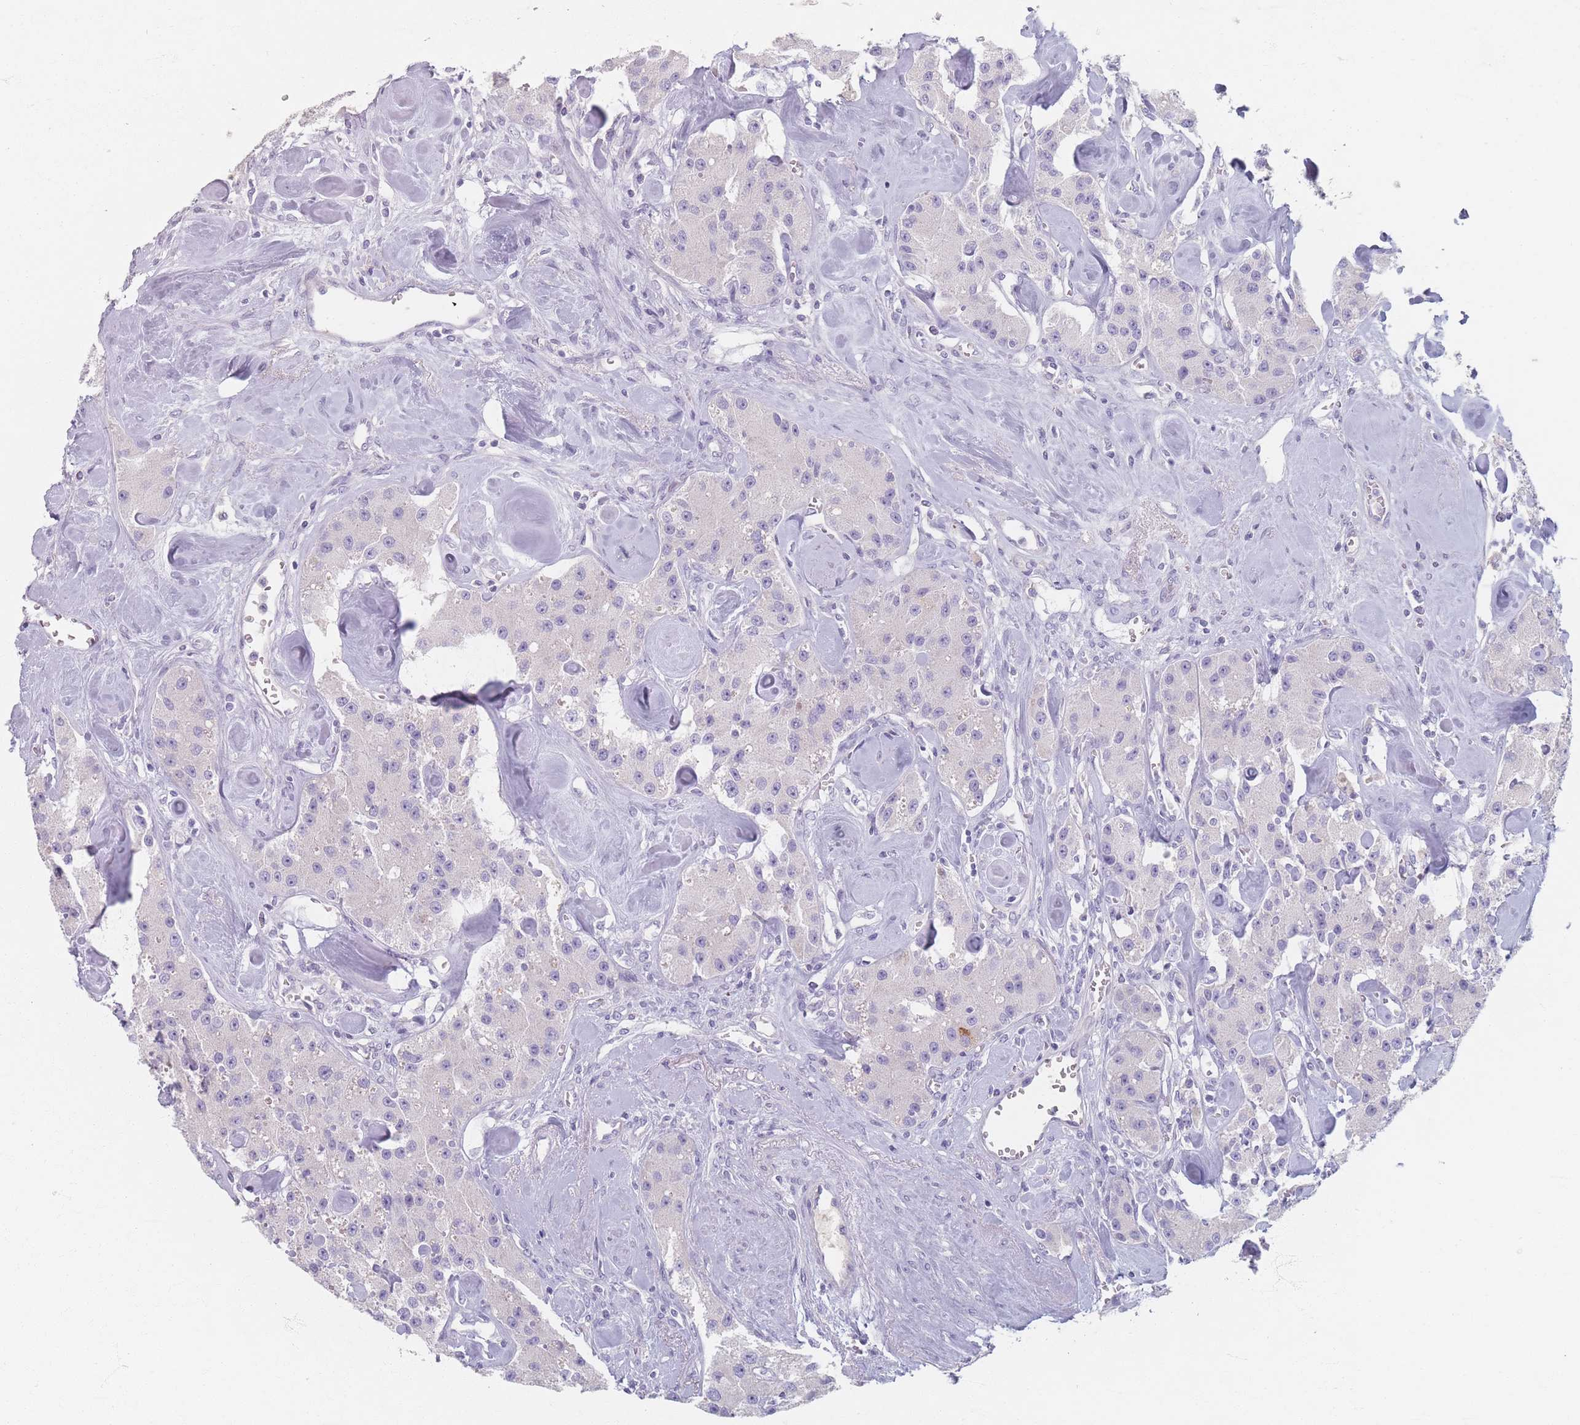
{"staining": {"intensity": "negative", "quantity": "none", "location": "none"}, "tissue": "carcinoid", "cell_type": "Tumor cells", "image_type": "cancer", "snomed": [{"axis": "morphology", "description": "Carcinoid, malignant, NOS"}, {"axis": "topography", "description": "Pancreas"}], "caption": "A high-resolution photomicrograph shows immunohistochemistry (IHC) staining of carcinoid, which shows no significant positivity in tumor cells.", "gene": "PIGM", "patient": {"sex": "male", "age": 41}}